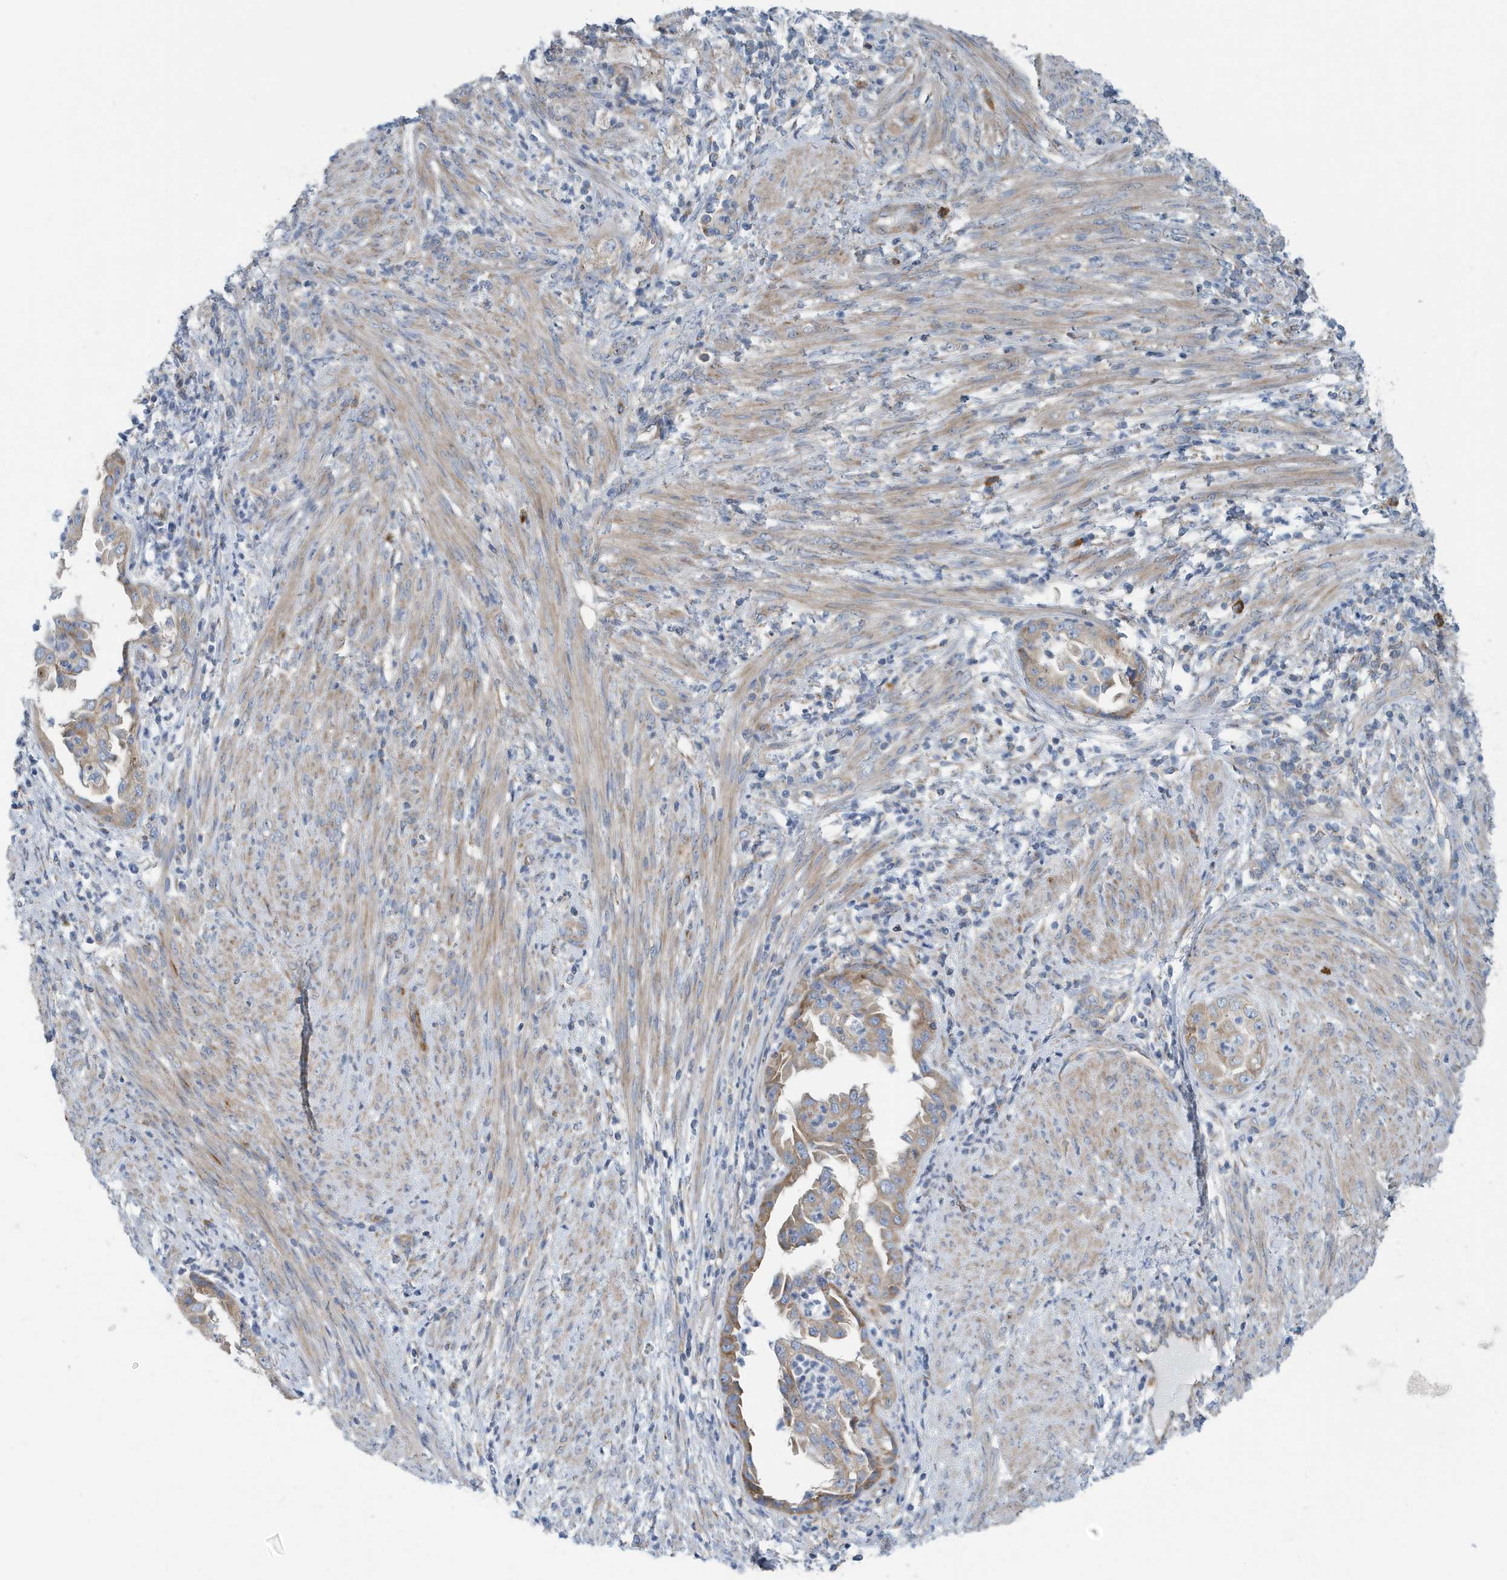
{"staining": {"intensity": "moderate", "quantity": ">75%", "location": "cytoplasmic/membranous"}, "tissue": "endometrial cancer", "cell_type": "Tumor cells", "image_type": "cancer", "snomed": [{"axis": "morphology", "description": "Adenocarcinoma, NOS"}, {"axis": "topography", "description": "Endometrium"}], "caption": "Adenocarcinoma (endometrial) stained with a brown dye exhibits moderate cytoplasmic/membranous positive positivity in approximately >75% of tumor cells.", "gene": "PPM1M", "patient": {"sex": "female", "age": 85}}